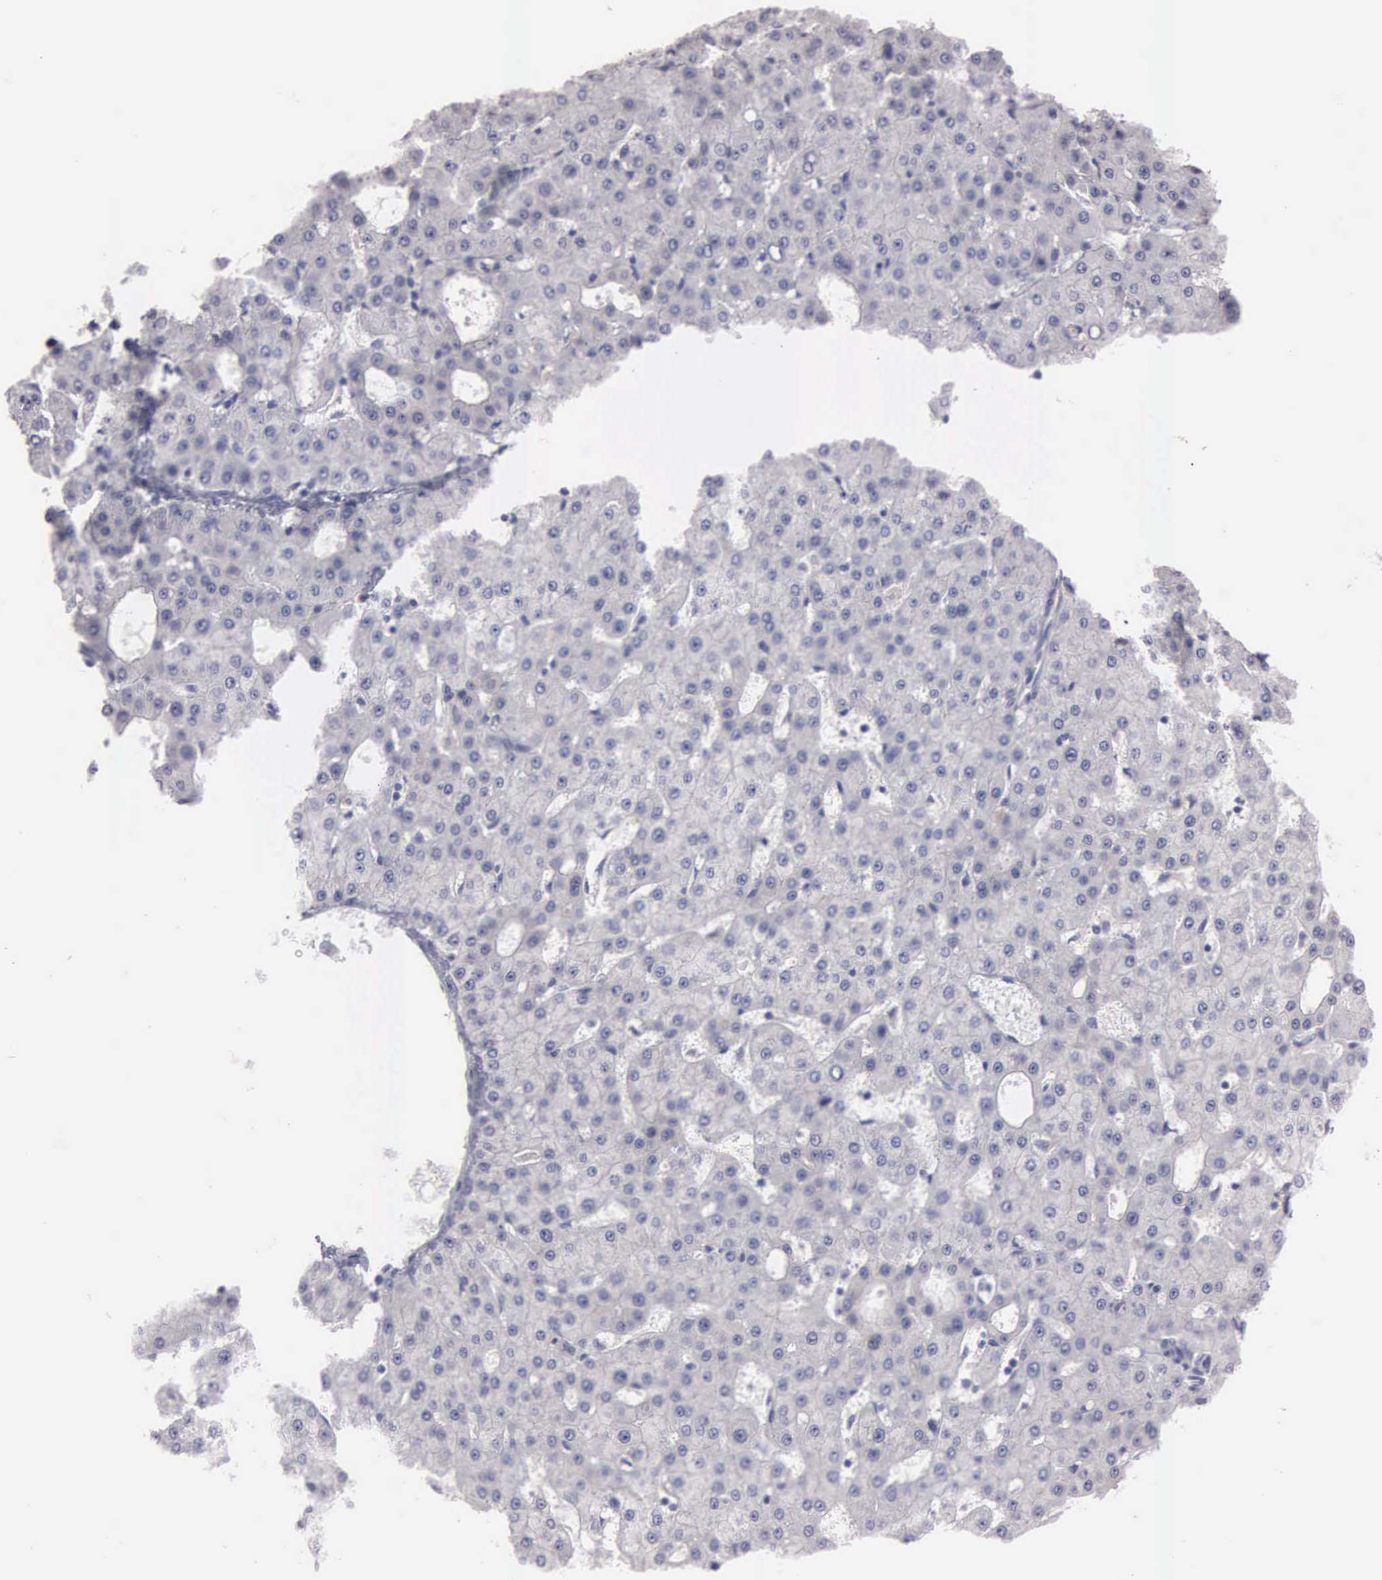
{"staining": {"intensity": "negative", "quantity": "none", "location": "none"}, "tissue": "liver cancer", "cell_type": "Tumor cells", "image_type": "cancer", "snomed": [{"axis": "morphology", "description": "Carcinoma, Hepatocellular, NOS"}, {"axis": "topography", "description": "Liver"}], "caption": "The photomicrograph shows no staining of tumor cells in liver cancer.", "gene": "CEP170B", "patient": {"sex": "male", "age": 47}}